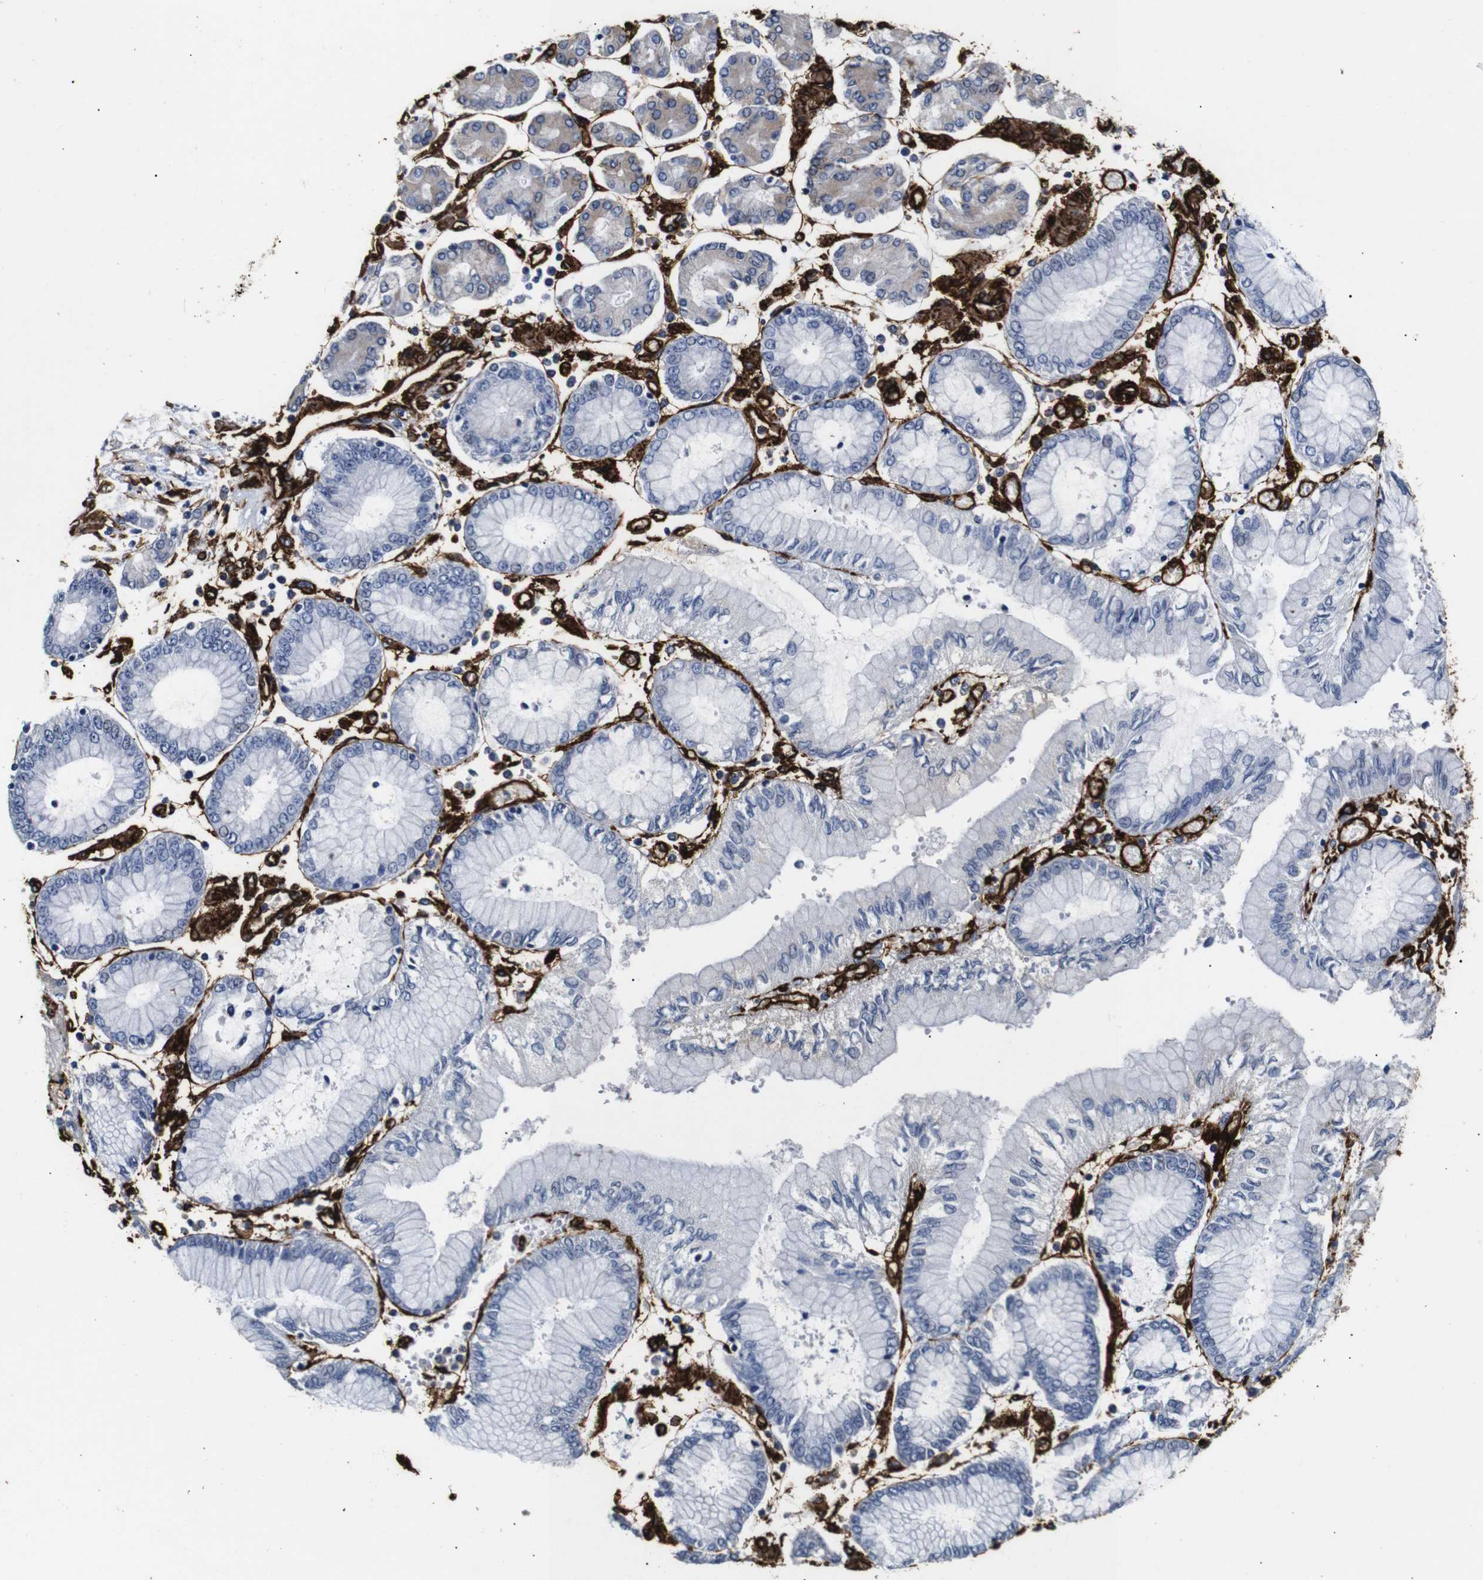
{"staining": {"intensity": "weak", "quantity": "<25%", "location": "cytoplasmic/membranous"}, "tissue": "stomach cancer", "cell_type": "Tumor cells", "image_type": "cancer", "snomed": [{"axis": "morphology", "description": "Adenocarcinoma, NOS"}, {"axis": "topography", "description": "Stomach"}], "caption": "Immunohistochemistry (IHC) image of stomach cancer (adenocarcinoma) stained for a protein (brown), which reveals no staining in tumor cells. (Immunohistochemistry, brightfield microscopy, high magnification).", "gene": "CAV2", "patient": {"sex": "male", "age": 76}}